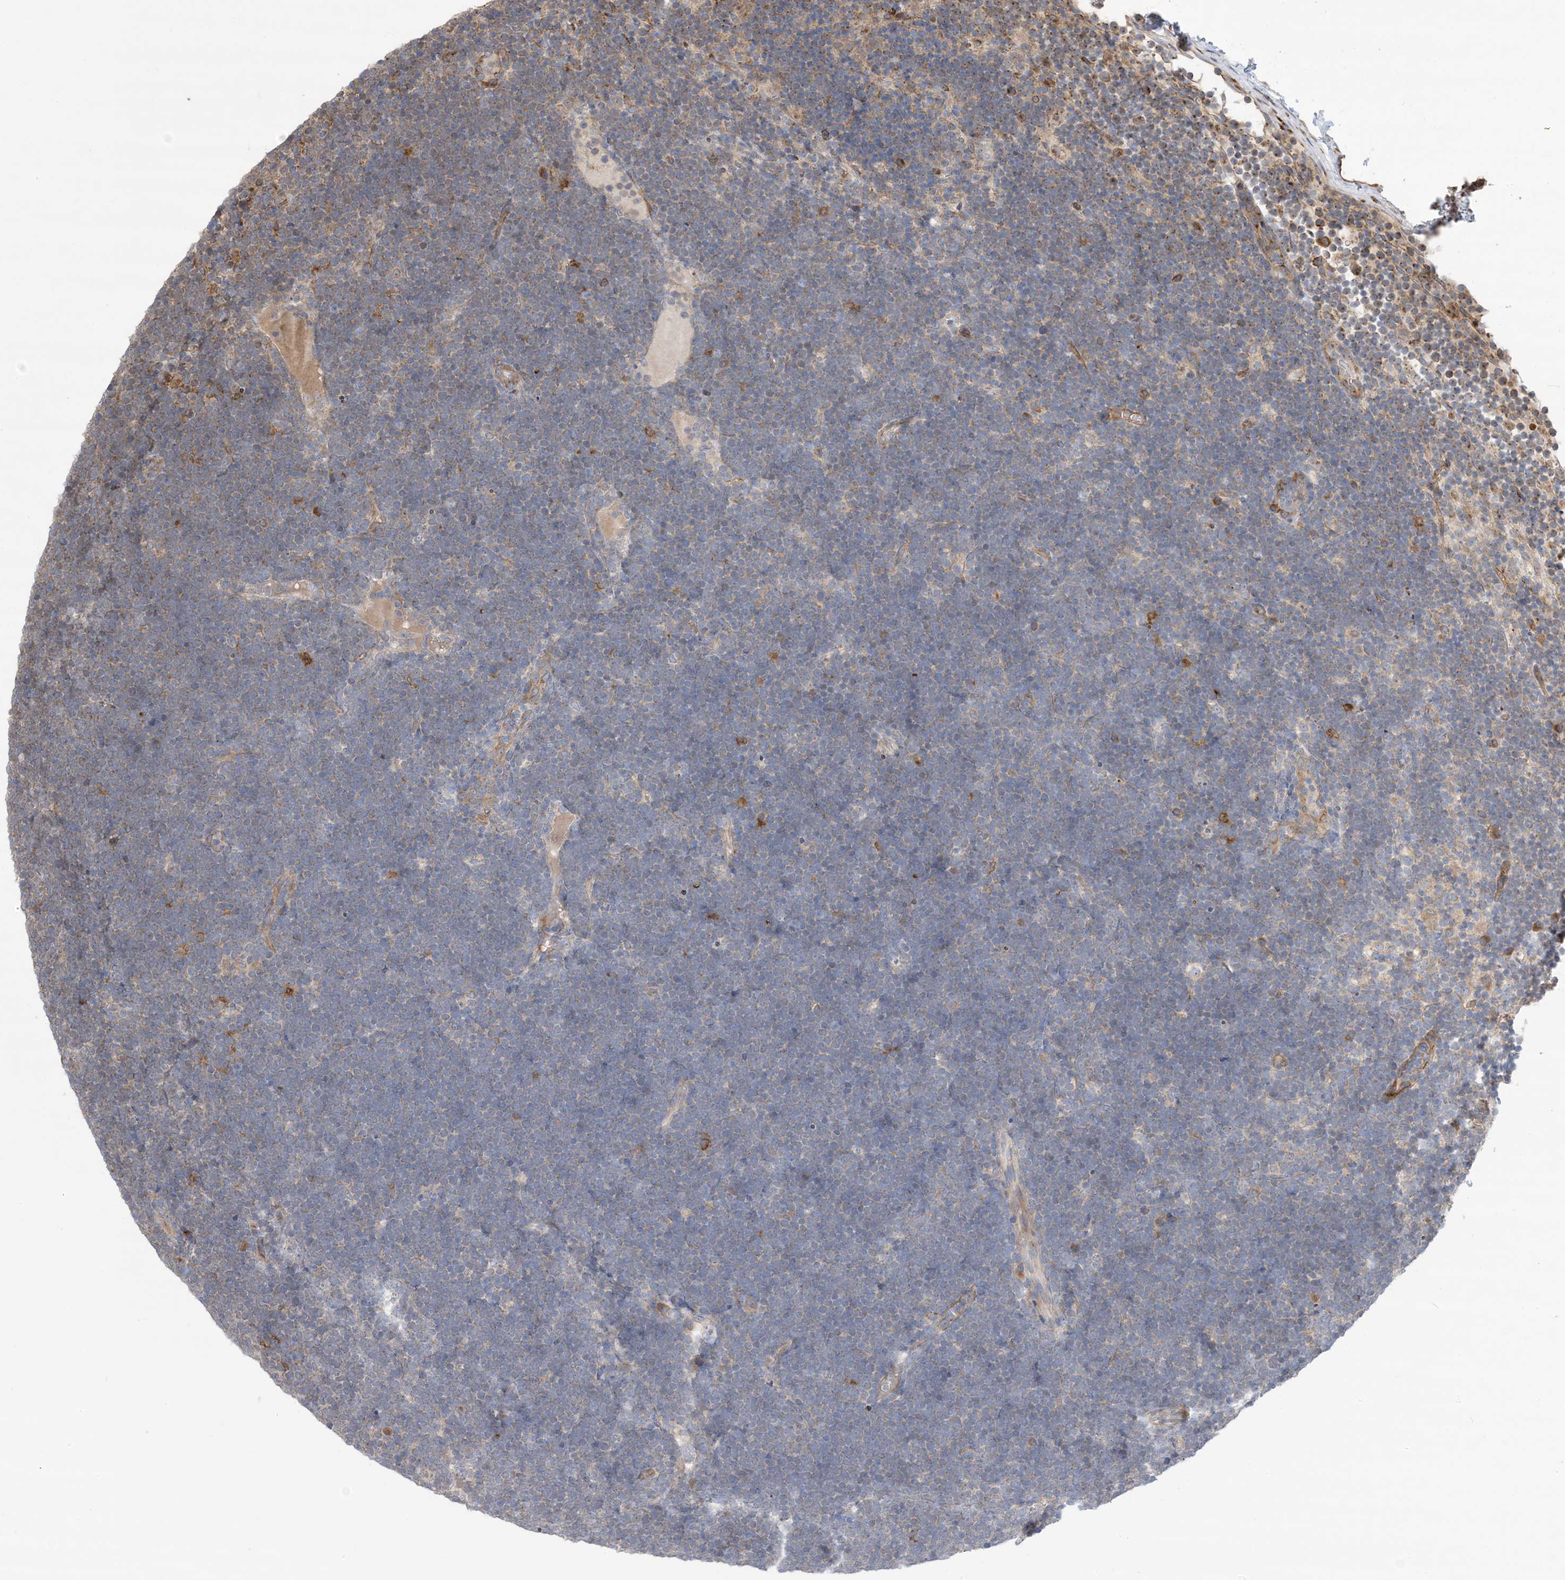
{"staining": {"intensity": "weak", "quantity": "<25%", "location": "cytoplasmic/membranous"}, "tissue": "lymphoma", "cell_type": "Tumor cells", "image_type": "cancer", "snomed": [{"axis": "morphology", "description": "Malignant lymphoma, non-Hodgkin's type, High grade"}, {"axis": "topography", "description": "Lymph node"}], "caption": "The photomicrograph shows no staining of tumor cells in lymphoma.", "gene": "CLEC16A", "patient": {"sex": "male", "age": 13}}